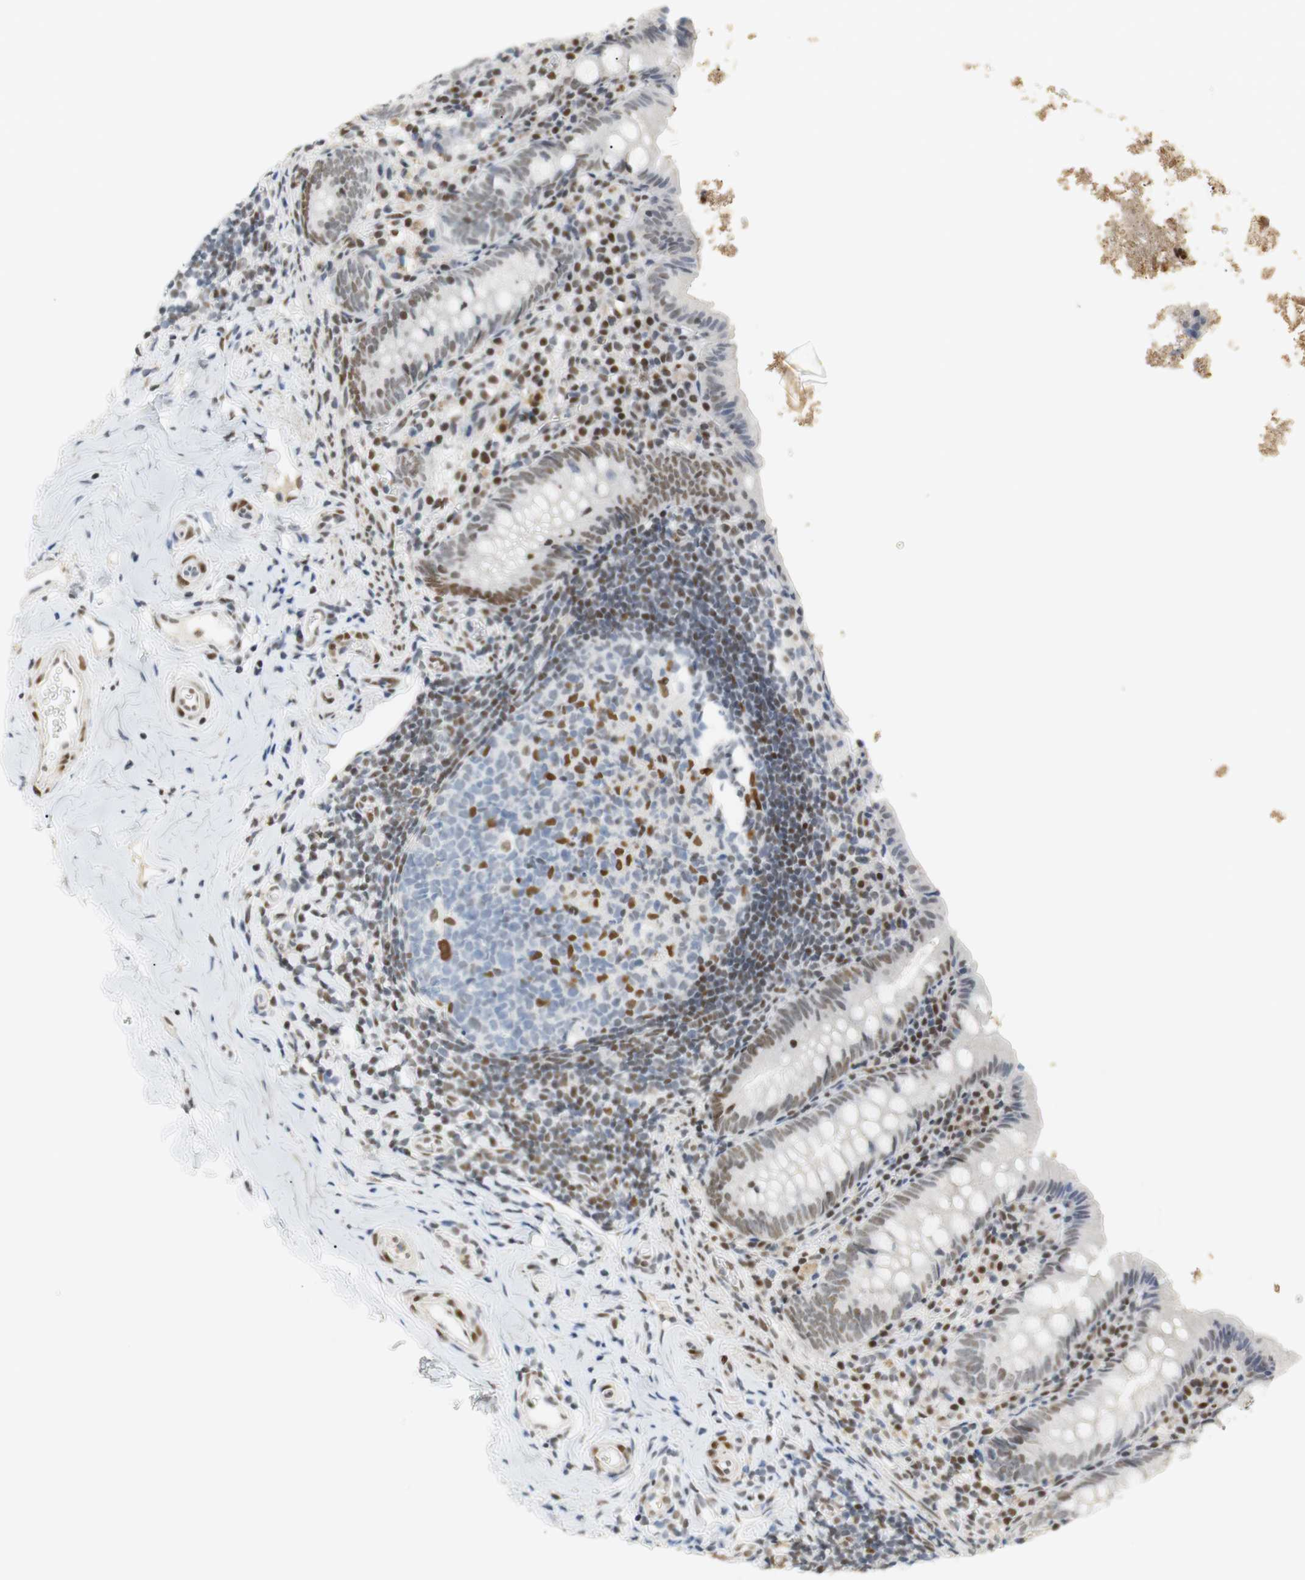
{"staining": {"intensity": "moderate", "quantity": "25%-75%", "location": "nuclear"}, "tissue": "appendix", "cell_type": "Glandular cells", "image_type": "normal", "snomed": [{"axis": "morphology", "description": "Normal tissue, NOS"}, {"axis": "topography", "description": "Appendix"}], "caption": "Immunohistochemistry (IHC) histopathology image of normal appendix: human appendix stained using immunohistochemistry exhibits medium levels of moderate protein expression localized specifically in the nuclear of glandular cells, appearing as a nuclear brown color.", "gene": "BMI1", "patient": {"sex": "female", "age": 10}}